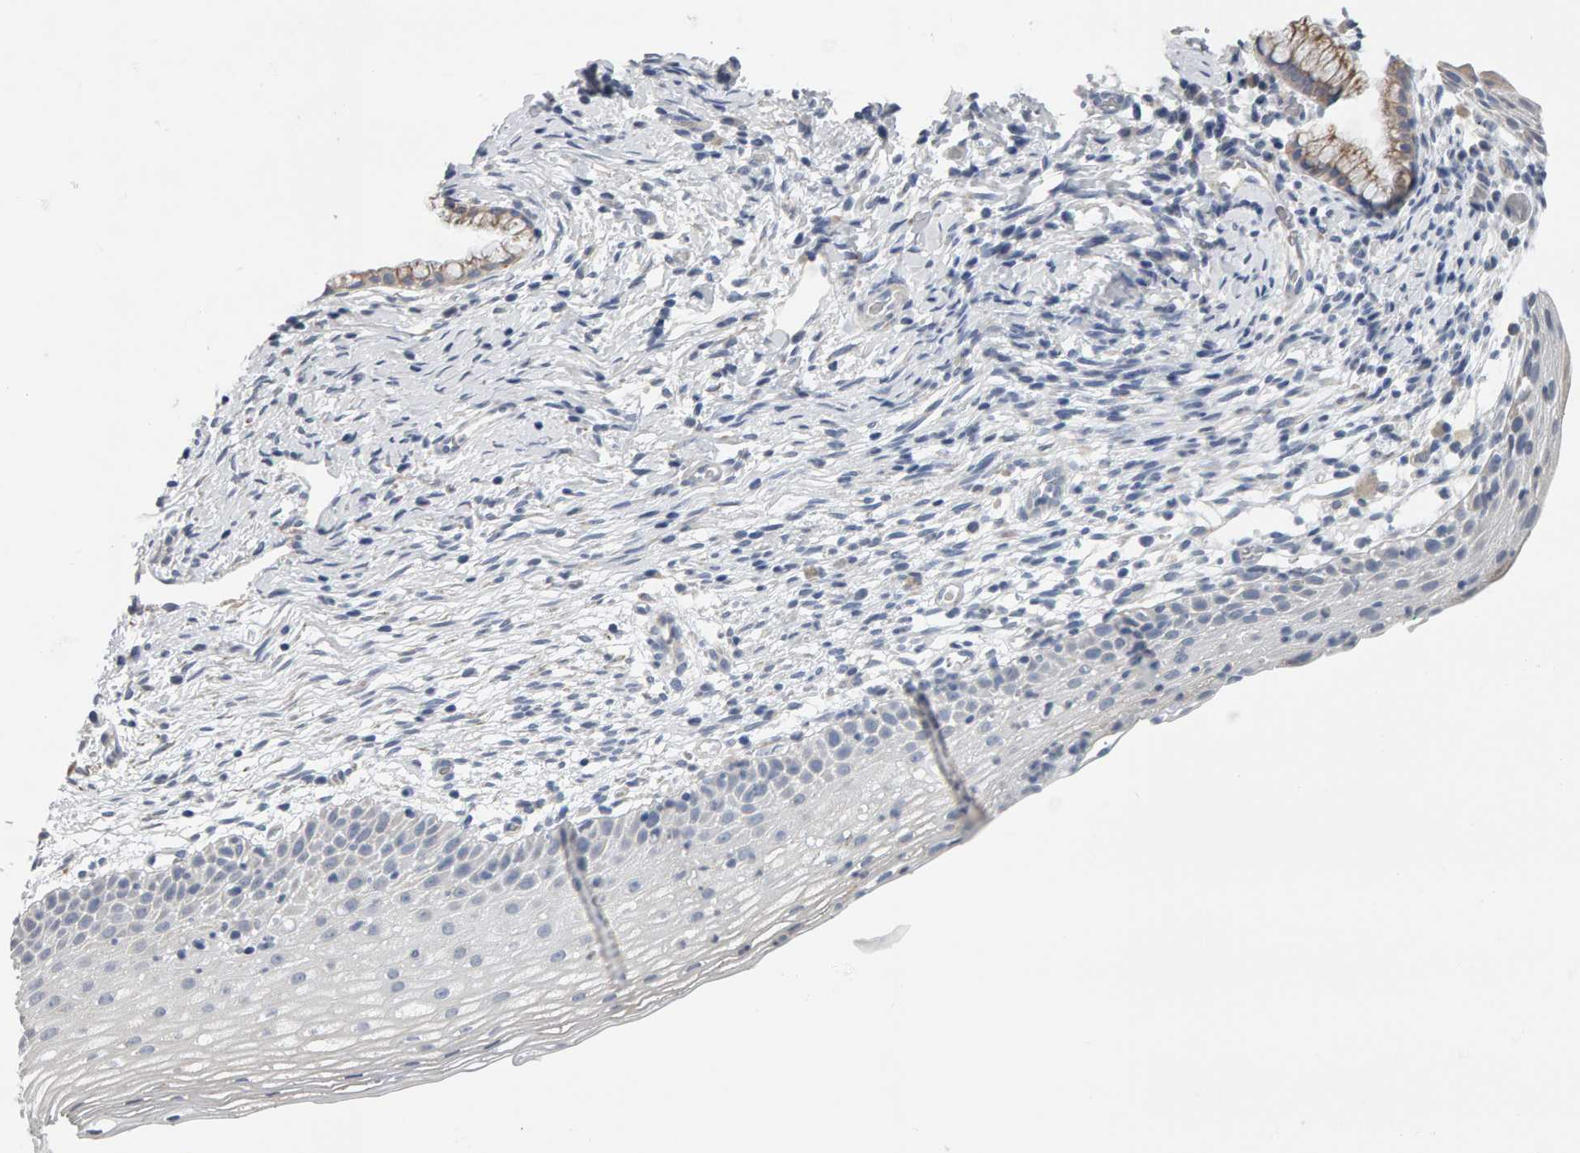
{"staining": {"intensity": "weak", "quantity": ">75%", "location": "cytoplasmic/membranous"}, "tissue": "cervix", "cell_type": "Glandular cells", "image_type": "normal", "snomed": [{"axis": "morphology", "description": "Normal tissue, NOS"}, {"axis": "topography", "description": "Cervix"}], "caption": "There is low levels of weak cytoplasmic/membranous staining in glandular cells of unremarkable cervix, as demonstrated by immunohistochemical staining (brown color).", "gene": "ADHFE1", "patient": {"sex": "female", "age": 72}}